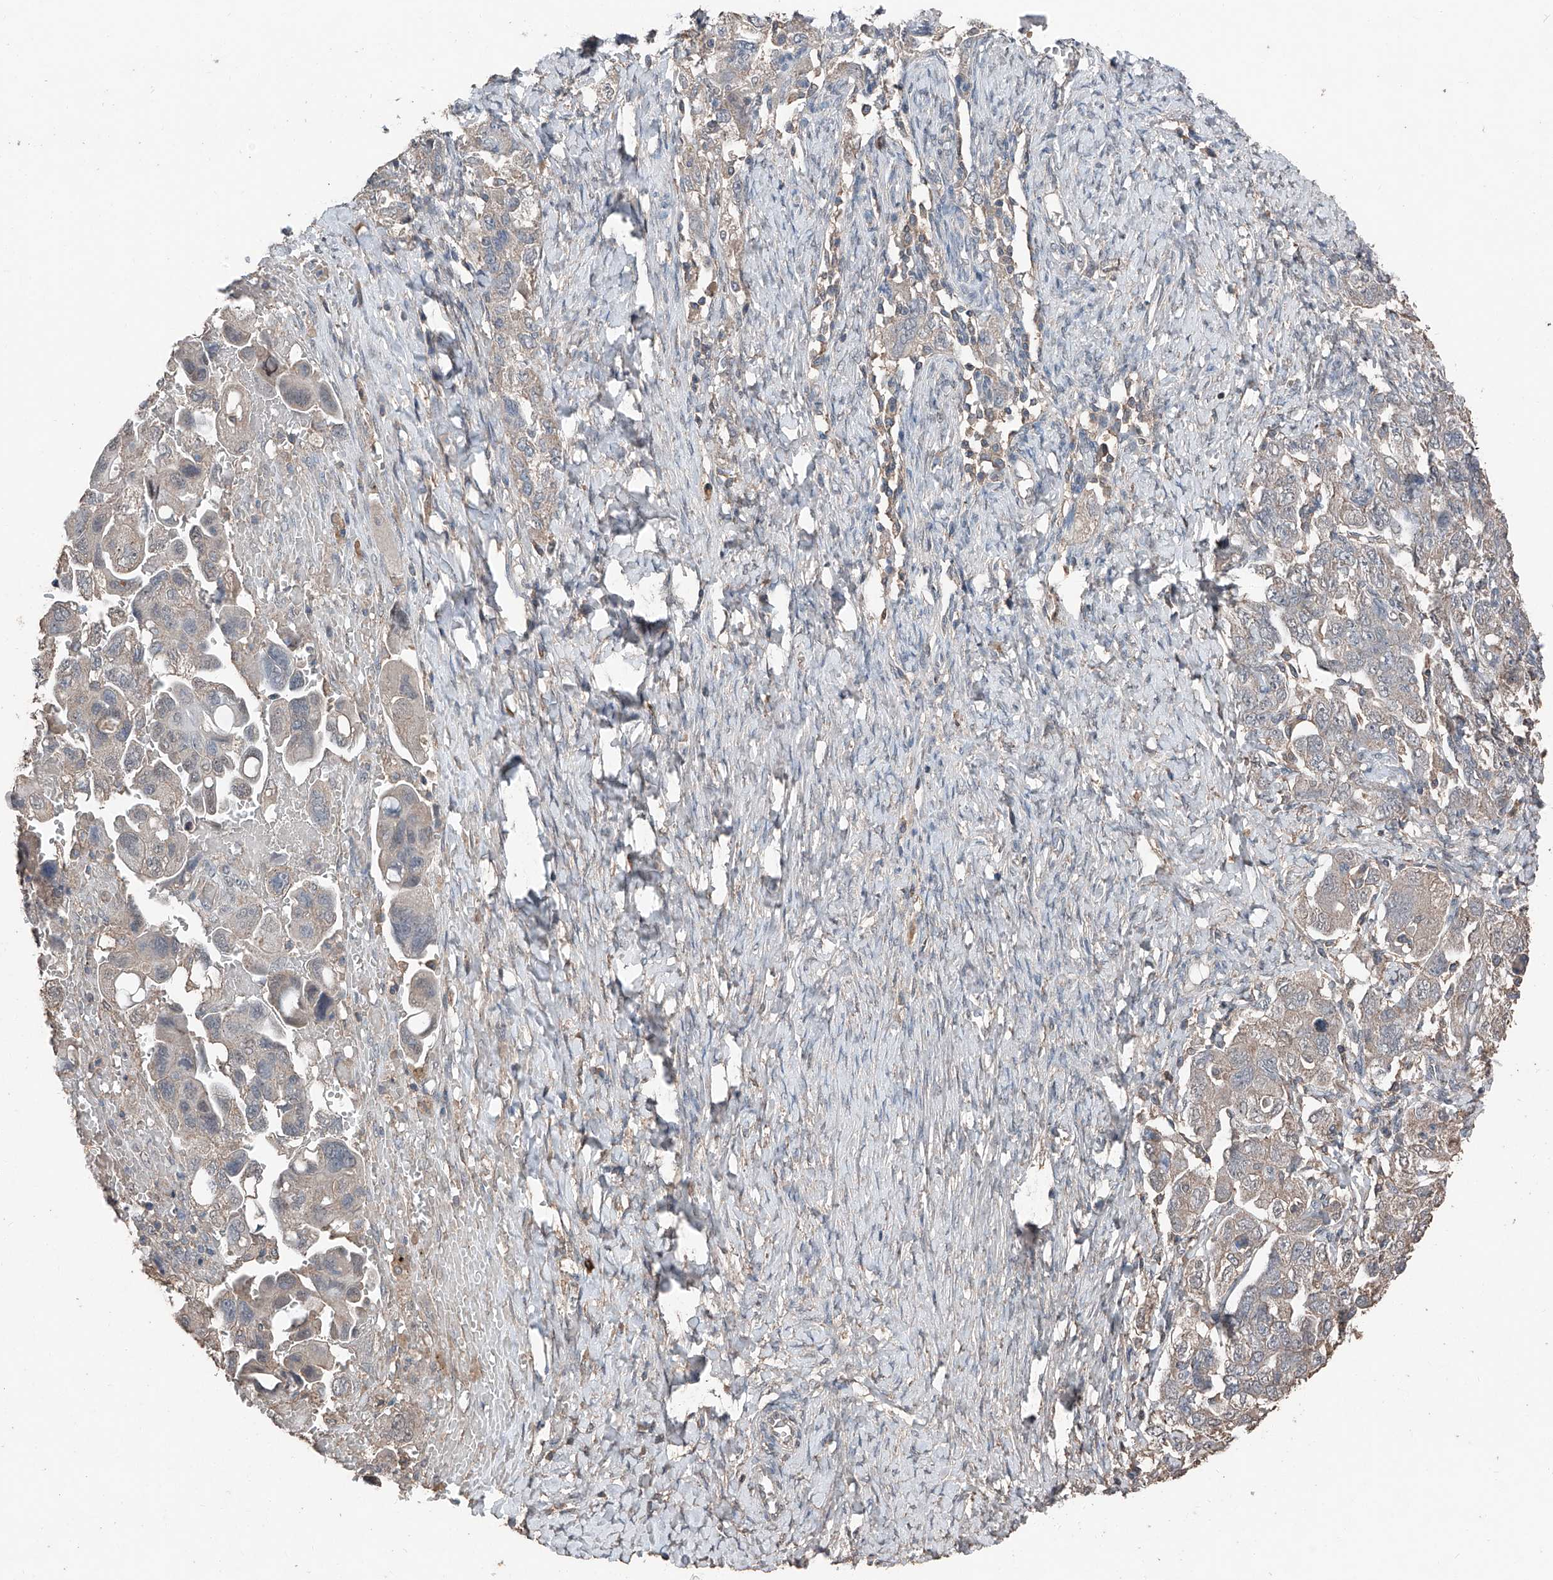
{"staining": {"intensity": "negative", "quantity": "none", "location": "none"}, "tissue": "ovarian cancer", "cell_type": "Tumor cells", "image_type": "cancer", "snomed": [{"axis": "morphology", "description": "Carcinoma, NOS"}, {"axis": "morphology", "description": "Cystadenocarcinoma, serous, NOS"}, {"axis": "topography", "description": "Ovary"}], "caption": "Serous cystadenocarcinoma (ovarian) was stained to show a protein in brown. There is no significant positivity in tumor cells.", "gene": "MAMLD1", "patient": {"sex": "female", "age": 69}}